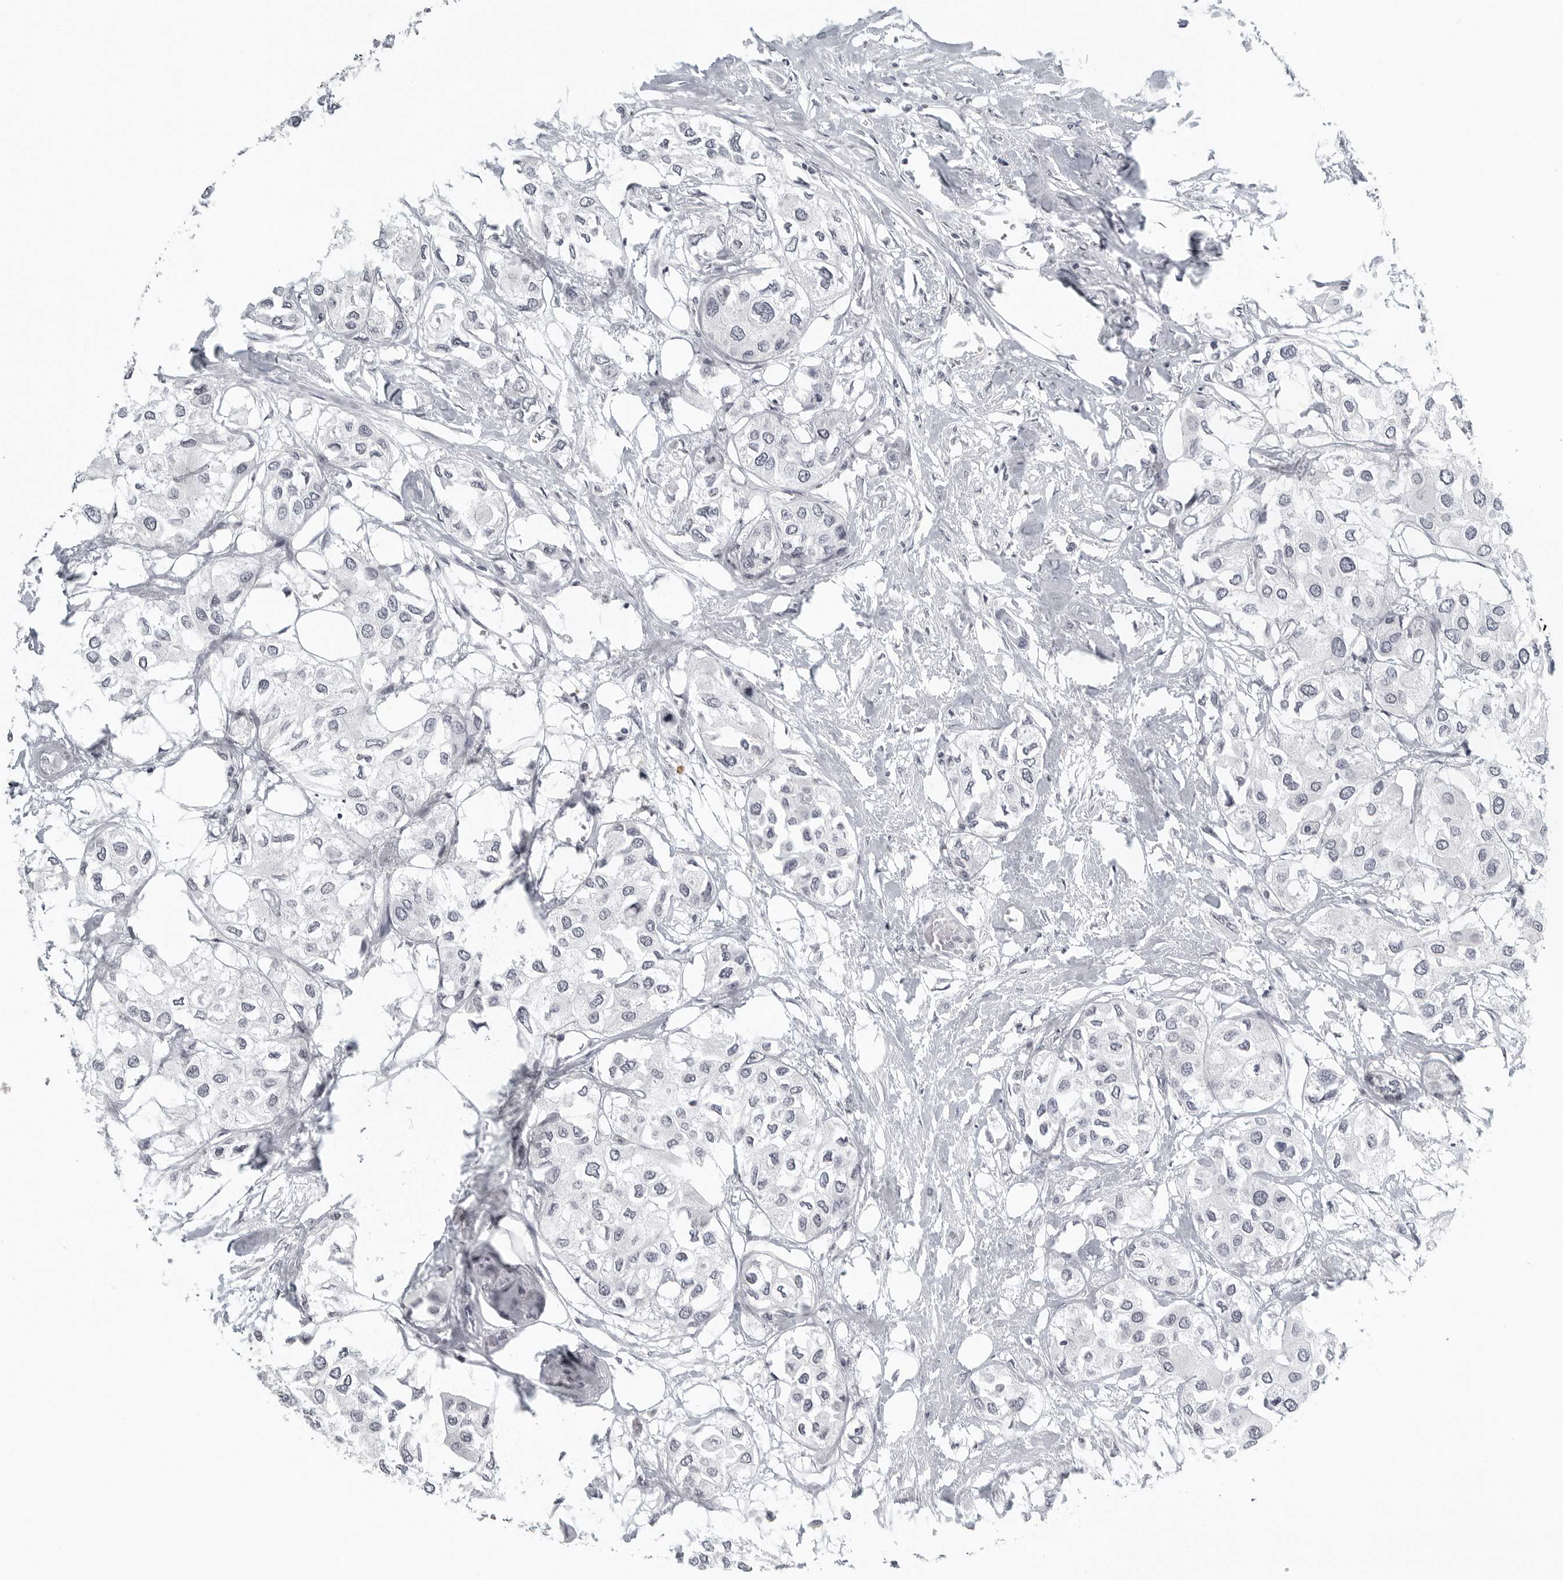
{"staining": {"intensity": "negative", "quantity": "none", "location": "none"}, "tissue": "urothelial cancer", "cell_type": "Tumor cells", "image_type": "cancer", "snomed": [{"axis": "morphology", "description": "Urothelial carcinoma, High grade"}, {"axis": "topography", "description": "Urinary bladder"}], "caption": "IHC micrograph of urothelial carcinoma (high-grade) stained for a protein (brown), which exhibits no staining in tumor cells.", "gene": "BPIFA1", "patient": {"sex": "male", "age": 64}}